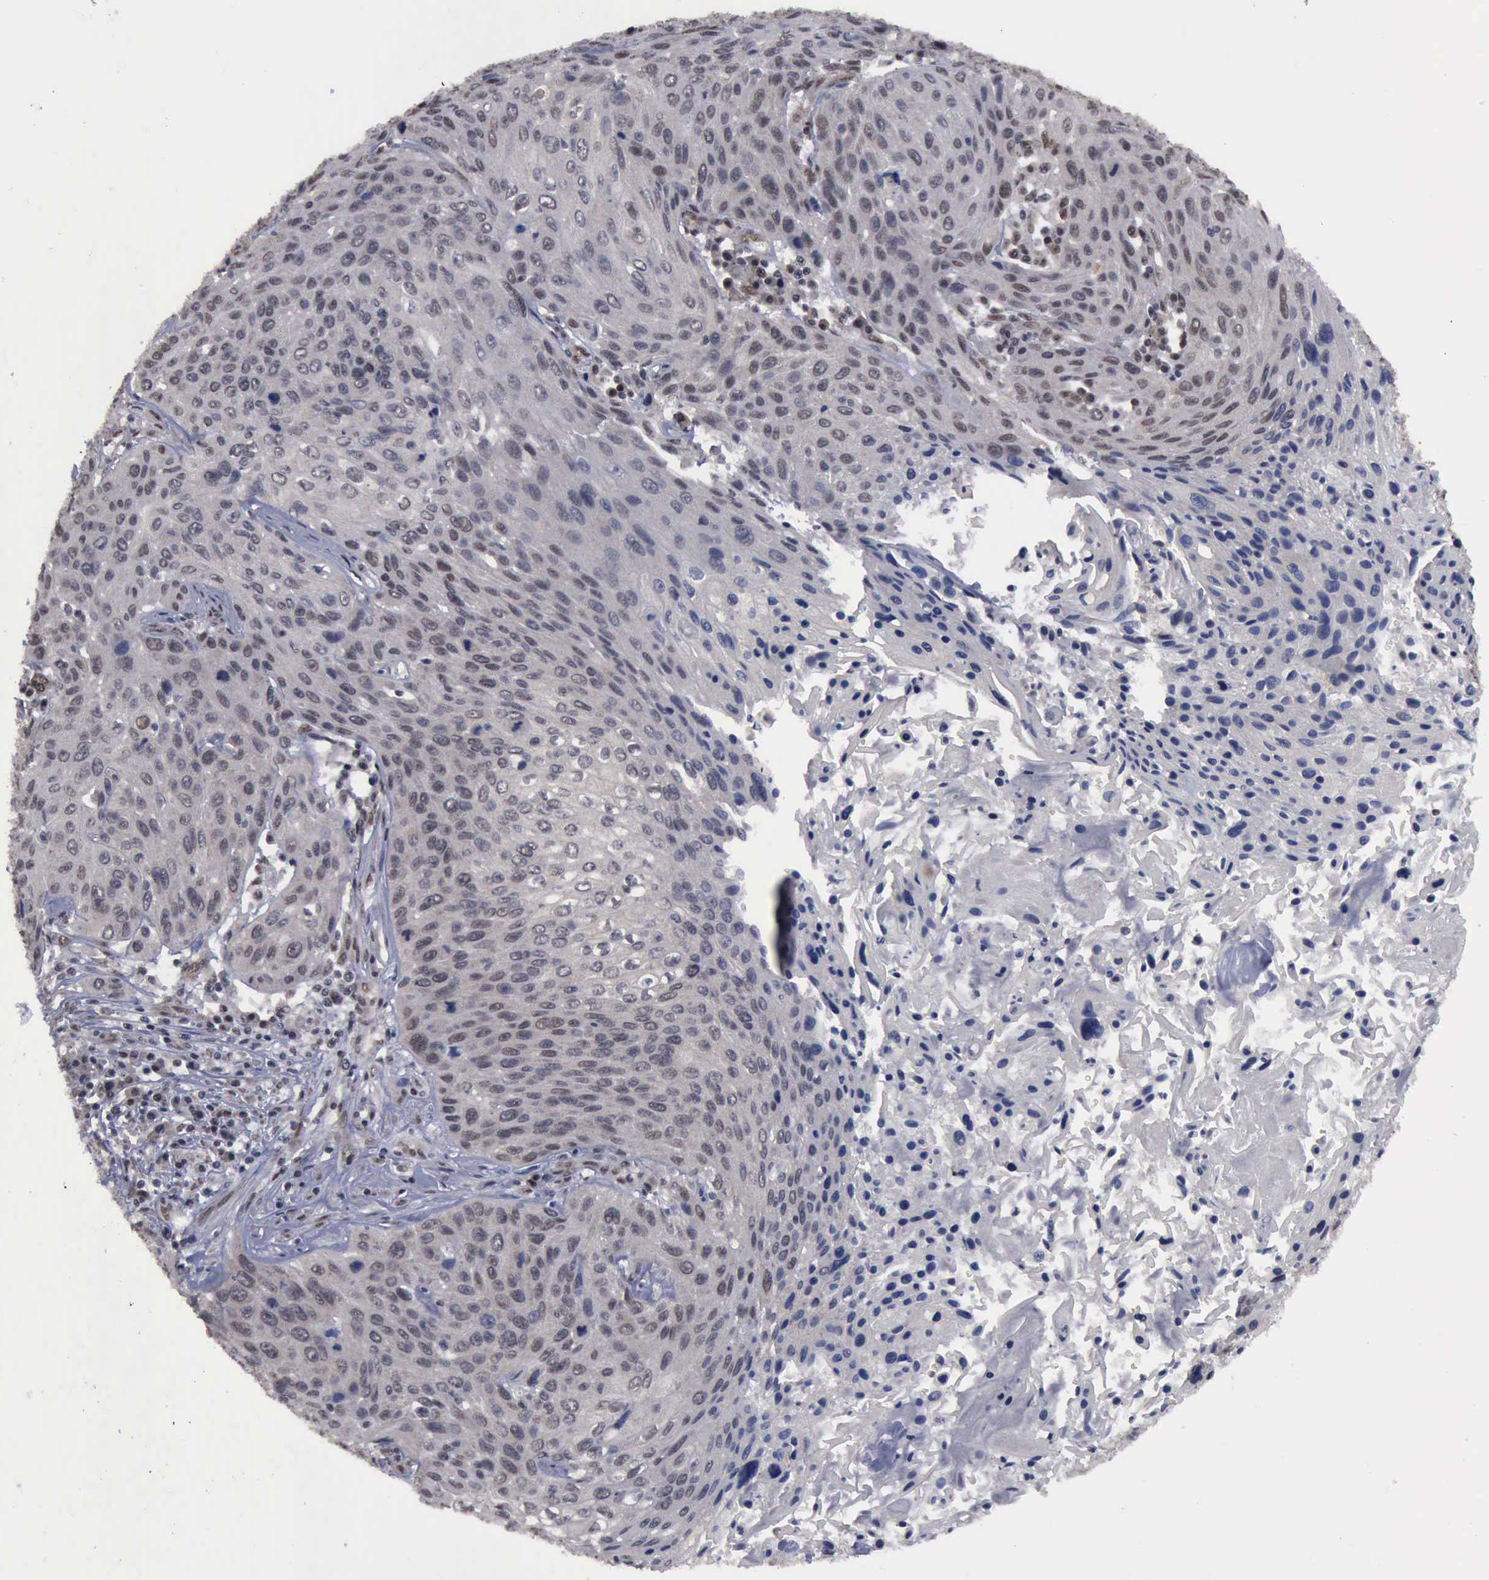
{"staining": {"intensity": "weak", "quantity": "25%-75%", "location": "nuclear"}, "tissue": "cervical cancer", "cell_type": "Tumor cells", "image_type": "cancer", "snomed": [{"axis": "morphology", "description": "Squamous cell carcinoma, NOS"}, {"axis": "topography", "description": "Cervix"}], "caption": "A brown stain shows weak nuclear staining of a protein in human cervical cancer tumor cells.", "gene": "RTCB", "patient": {"sex": "female", "age": 32}}